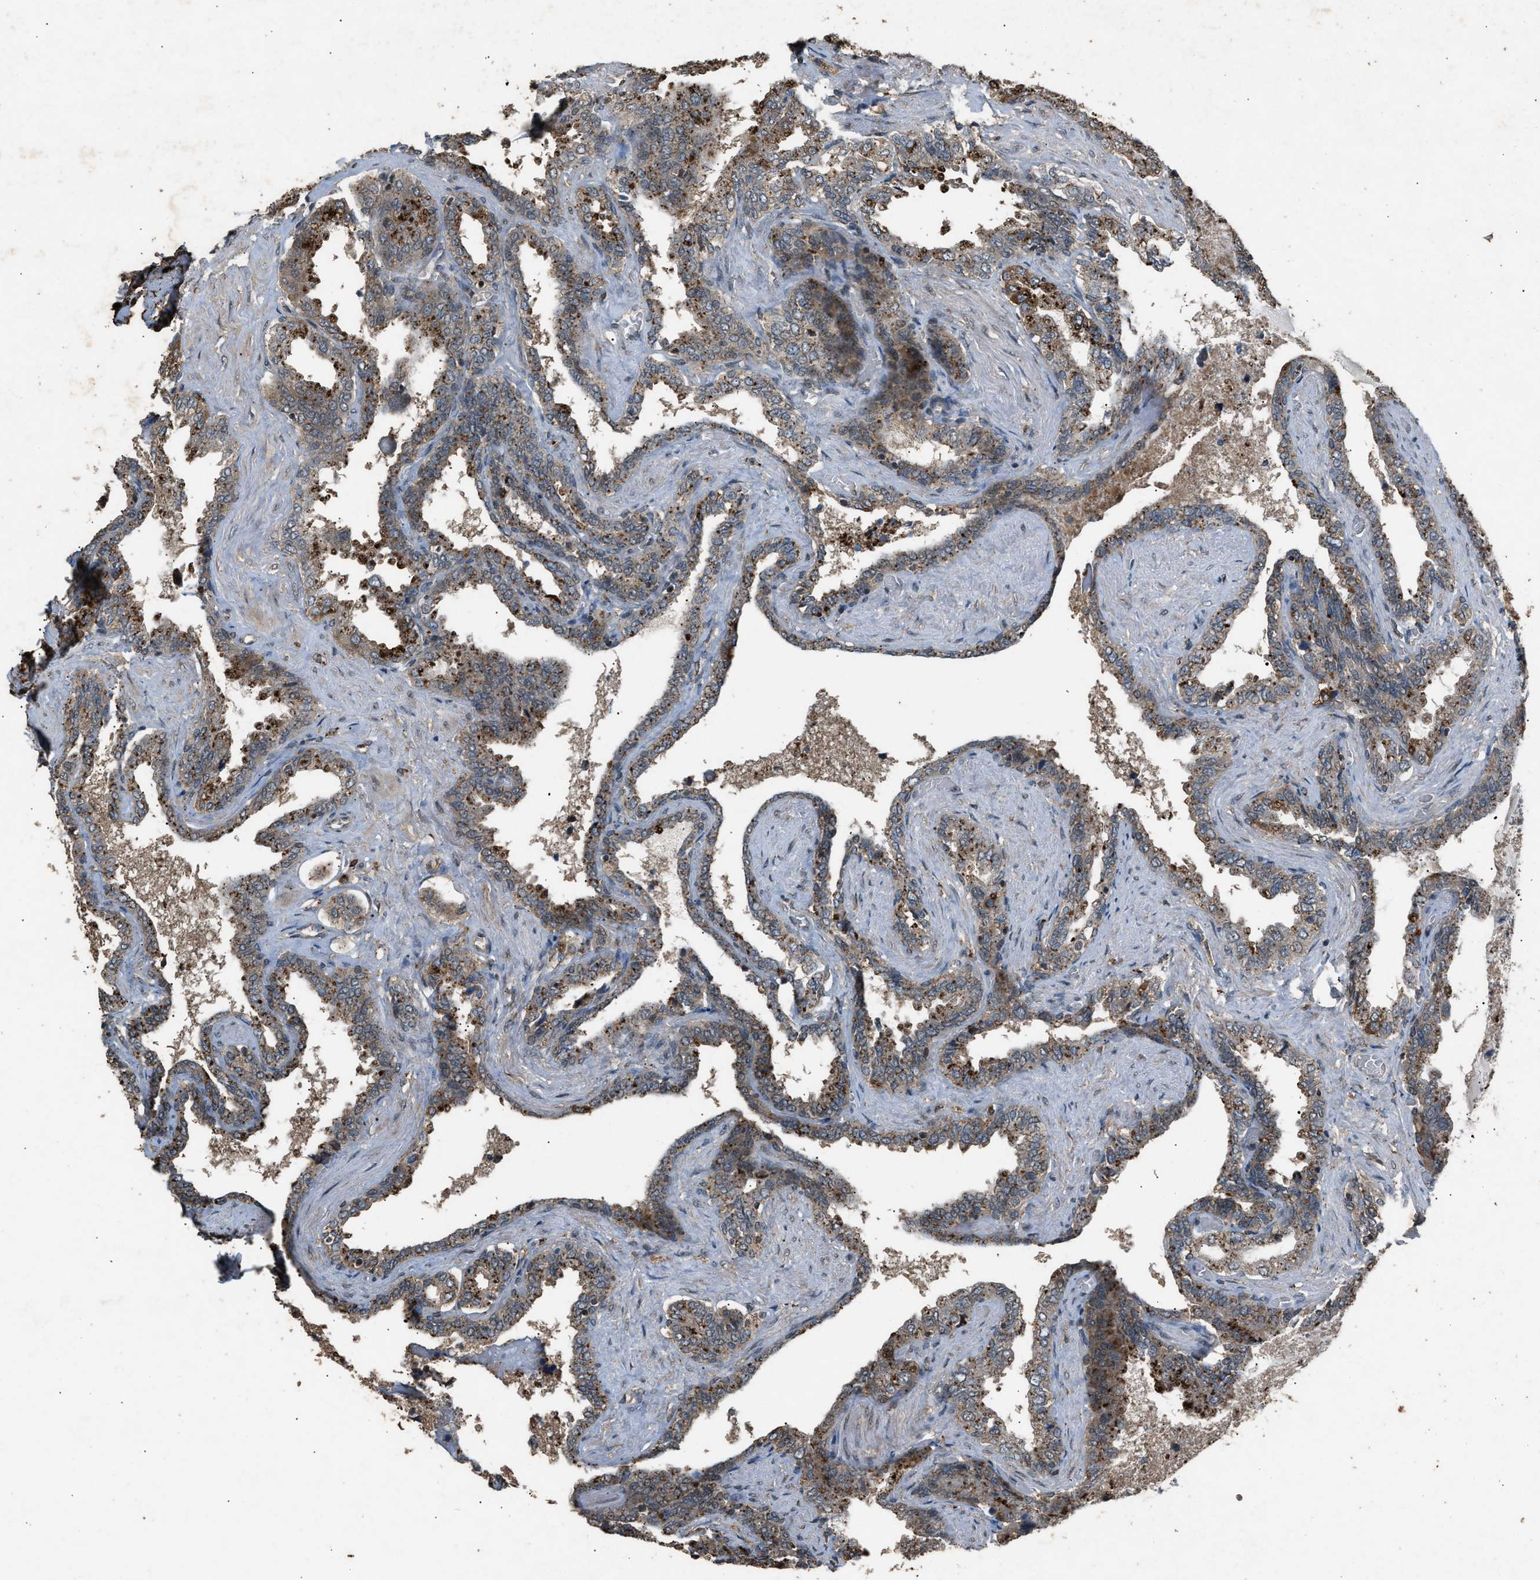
{"staining": {"intensity": "moderate", "quantity": ">75%", "location": "cytoplasmic/membranous"}, "tissue": "seminal vesicle", "cell_type": "Glandular cells", "image_type": "normal", "snomed": [{"axis": "morphology", "description": "Normal tissue, NOS"}, {"axis": "topography", "description": "Seminal veicle"}], "caption": "Glandular cells reveal medium levels of moderate cytoplasmic/membranous positivity in approximately >75% of cells in unremarkable human seminal vesicle.", "gene": "PSMD1", "patient": {"sex": "male", "age": 46}}